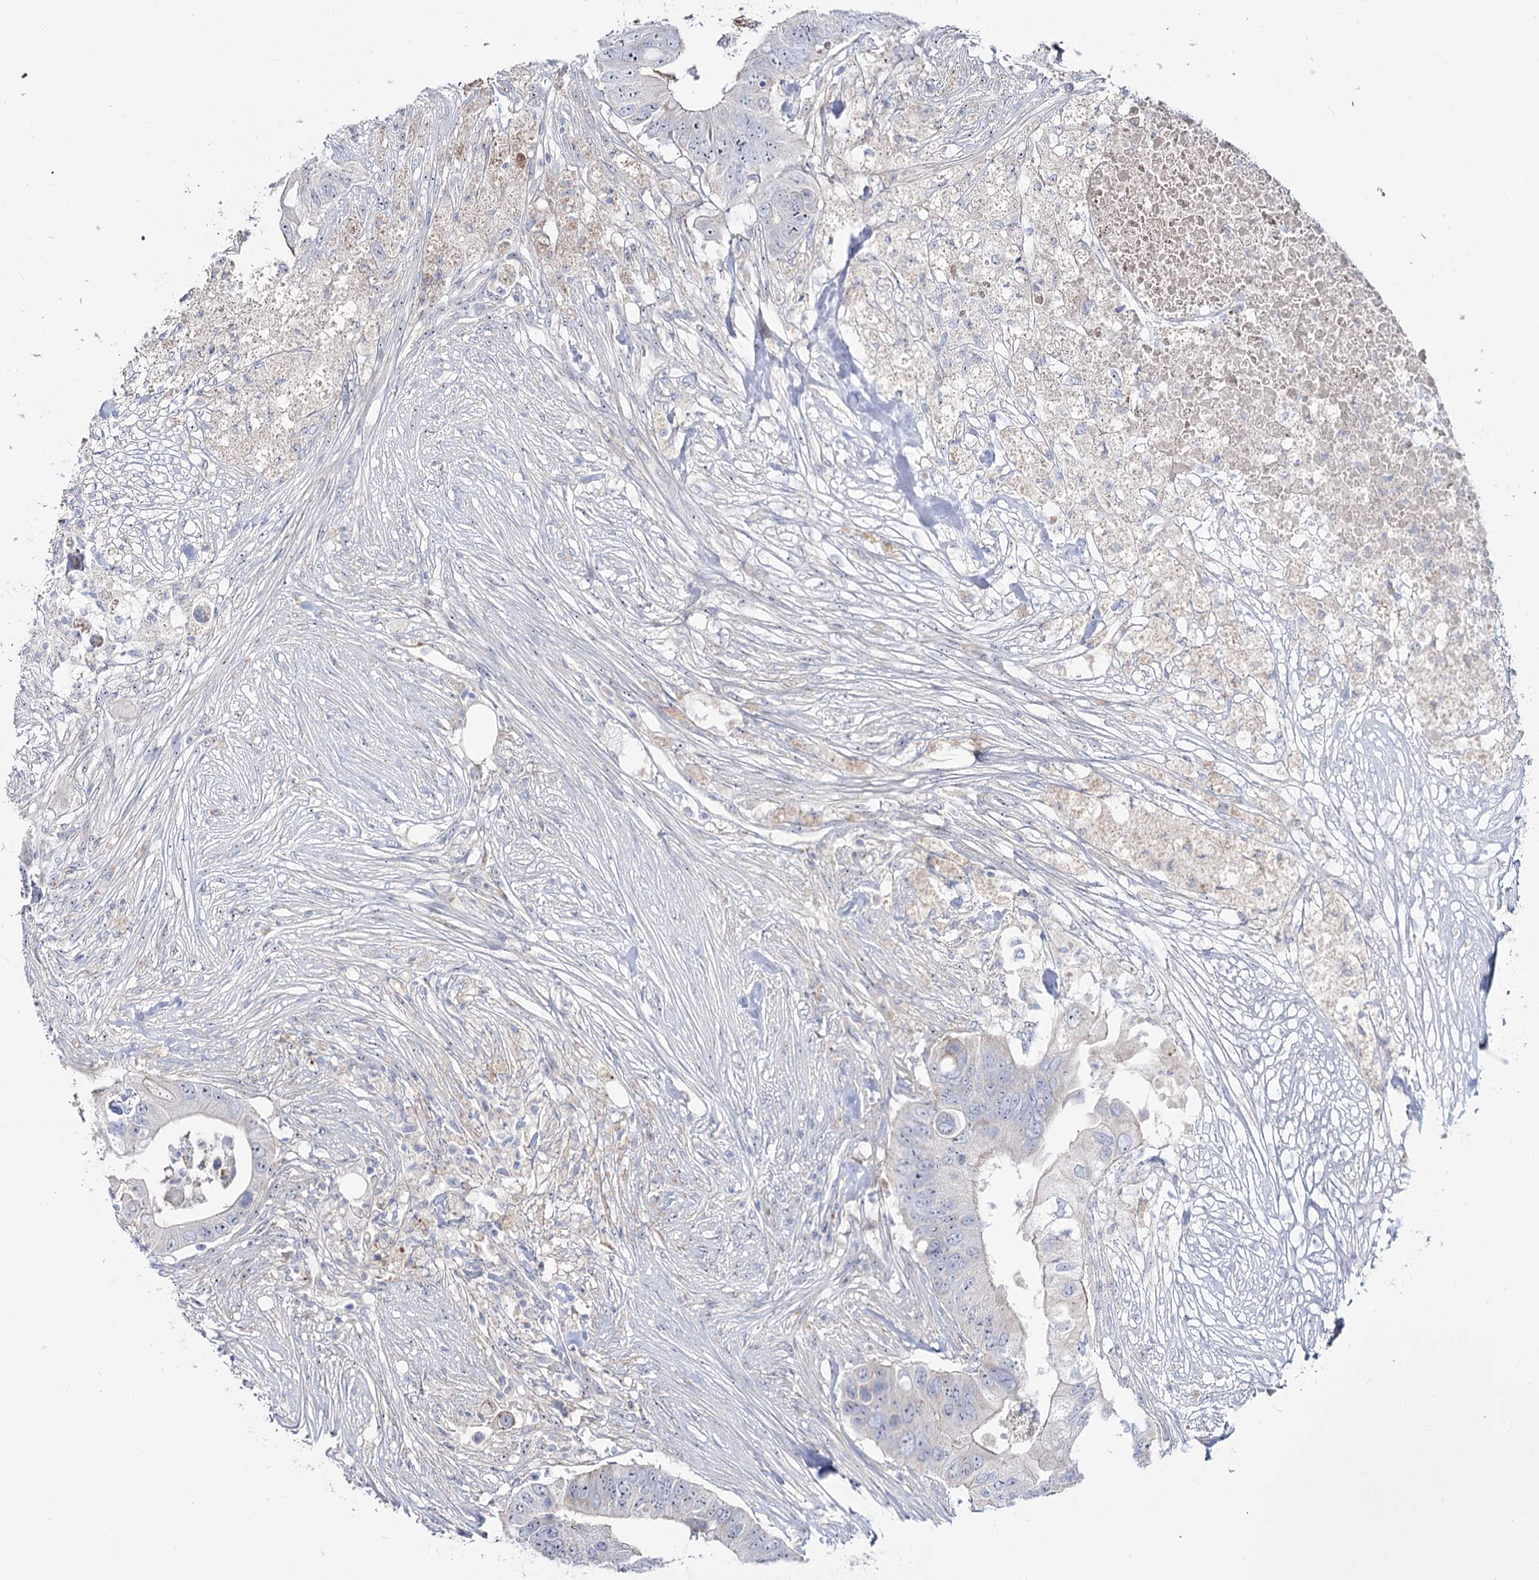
{"staining": {"intensity": "weak", "quantity": "<25%", "location": "nuclear"}, "tissue": "colorectal cancer", "cell_type": "Tumor cells", "image_type": "cancer", "snomed": [{"axis": "morphology", "description": "Adenocarcinoma, NOS"}, {"axis": "topography", "description": "Colon"}], "caption": "This is a micrograph of IHC staining of colorectal adenocarcinoma, which shows no positivity in tumor cells.", "gene": "SUOX", "patient": {"sex": "male", "age": 71}}